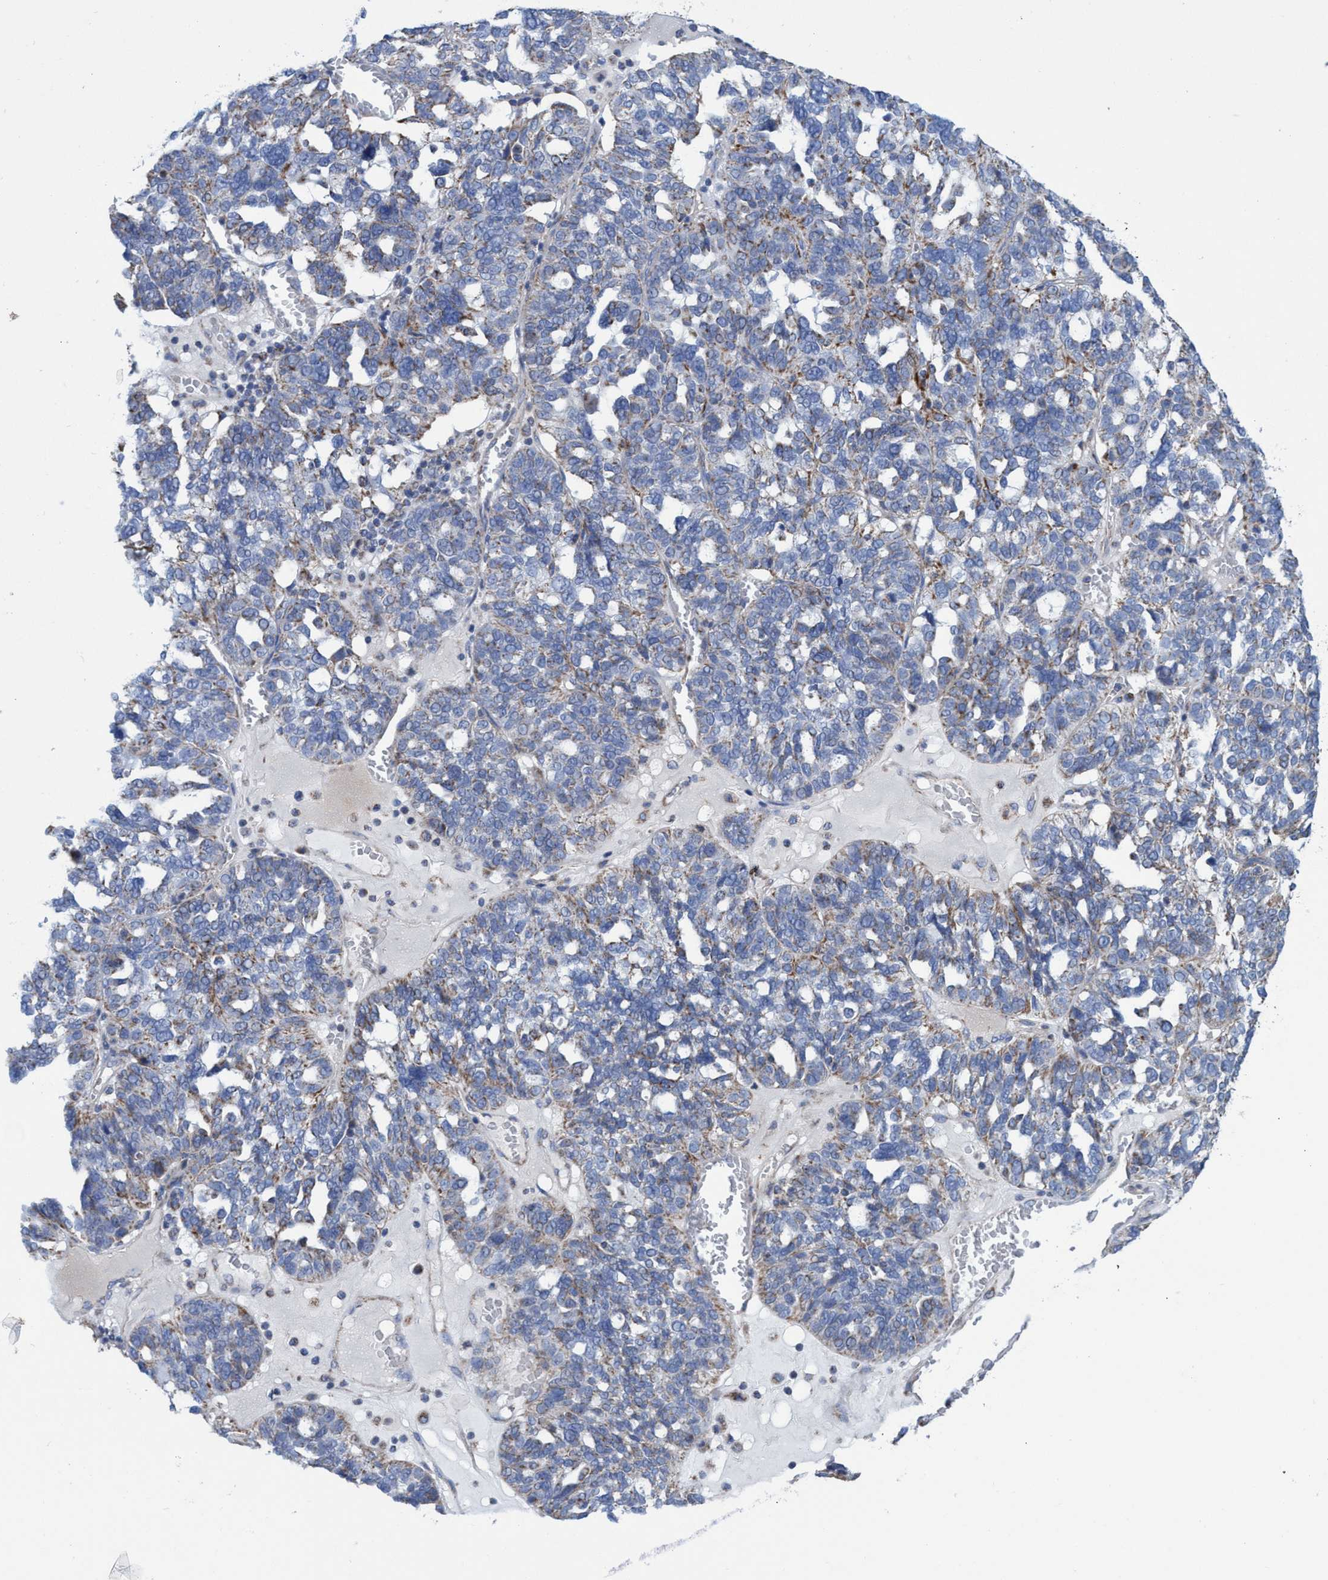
{"staining": {"intensity": "weak", "quantity": "<25%", "location": "cytoplasmic/membranous"}, "tissue": "ovarian cancer", "cell_type": "Tumor cells", "image_type": "cancer", "snomed": [{"axis": "morphology", "description": "Cystadenocarcinoma, serous, NOS"}, {"axis": "topography", "description": "Ovary"}], "caption": "There is no significant expression in tumor cells of ovarian cancer. The staining was performed using DAB to visualize the protein expression in brown, while the nuclei were stained in blue with hematoxylin (Magnification: 20x).", "gene": "ZNF750", "patient": {"sex": "female", "age": 59}}